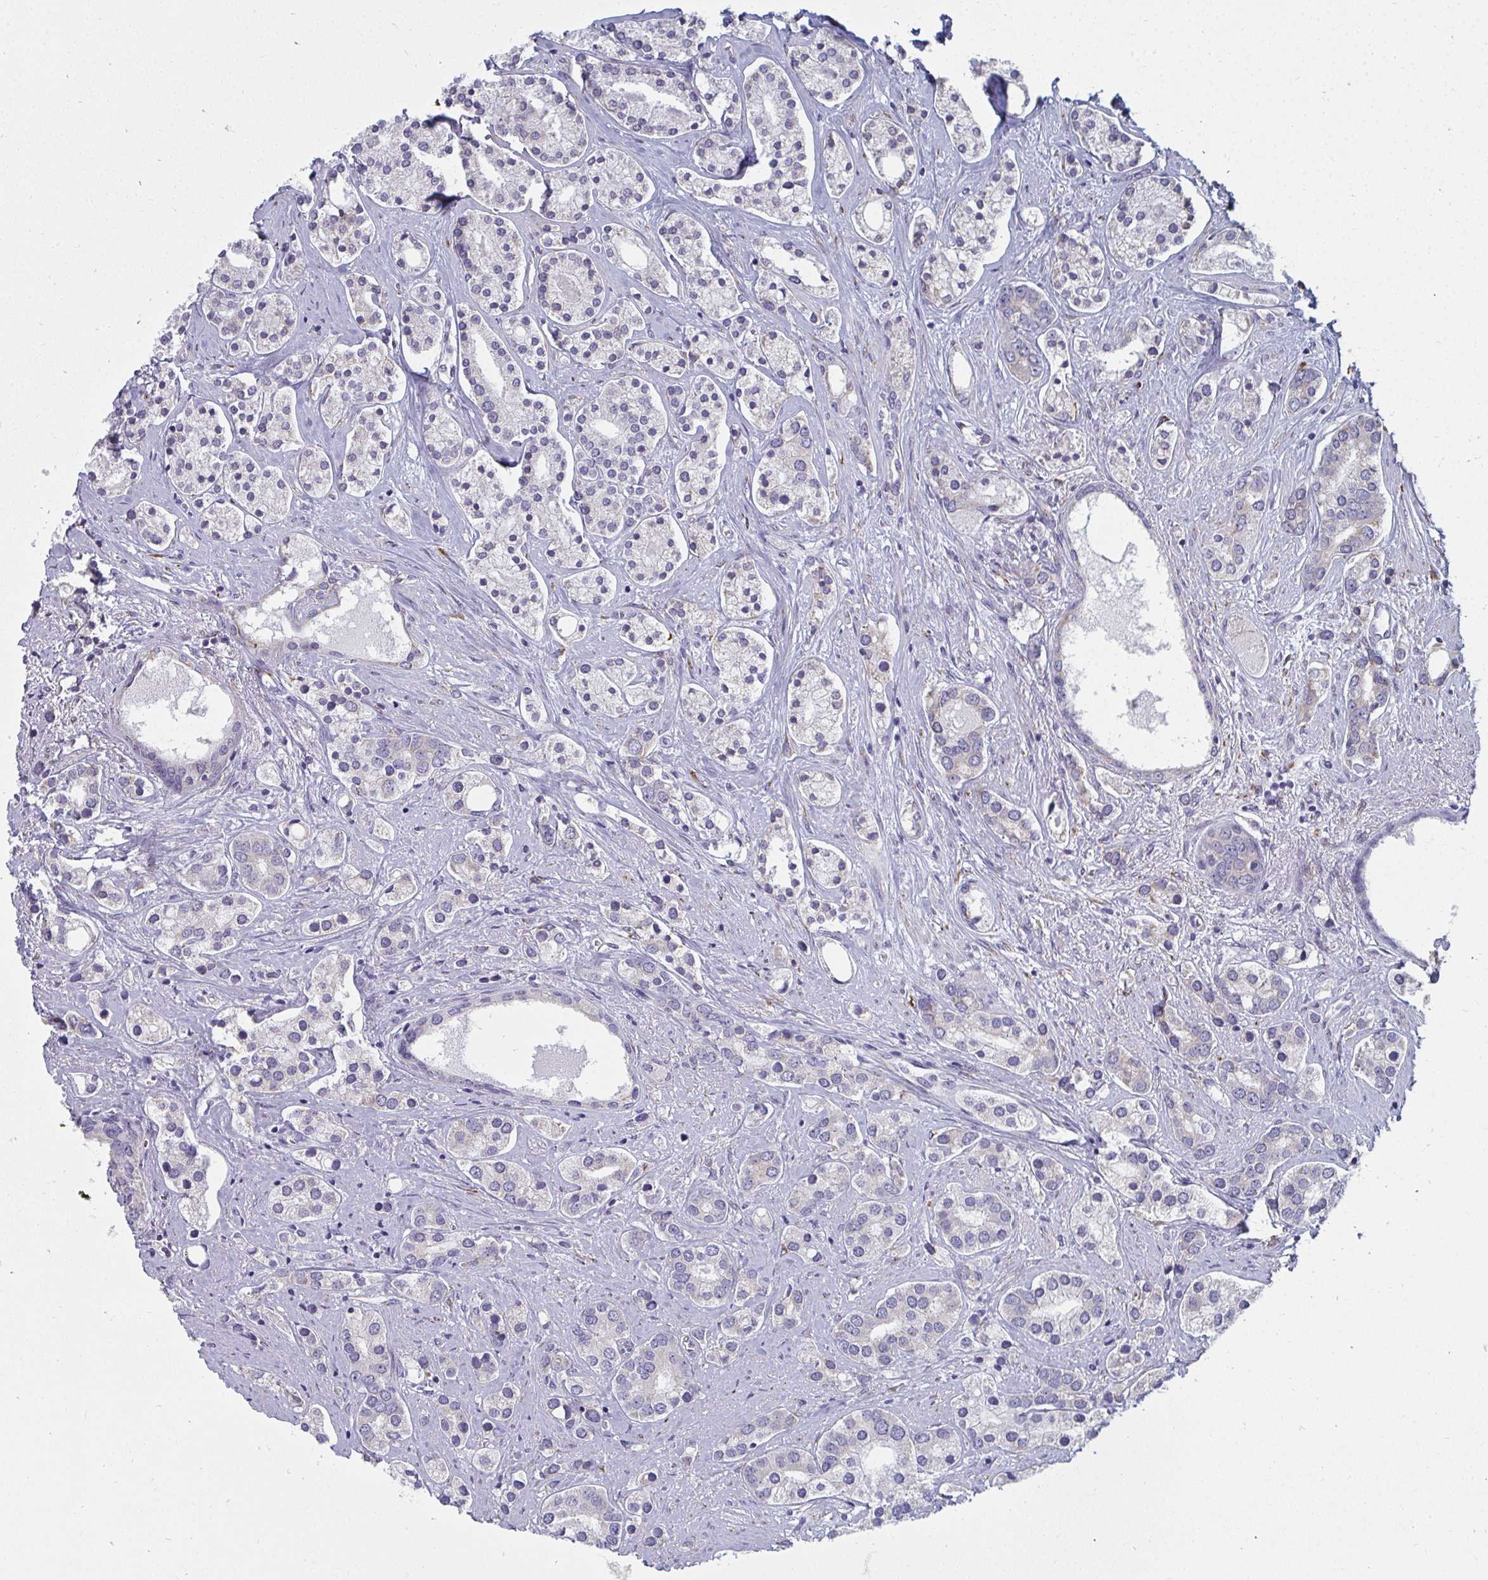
{"staining": {"intensity": "negative", "quantity": "none", "location": "none"}, "tissue": "prostate cancer", "cell_type": "Tumor cells", "image_type": "cancer", "snomed": [{"axis": "morphology", "description": "Adenocarcinoma, High grade"}, {"axis": "topography", "description": "Prostate"}], "caption": "Human prostate high-grade adenocarcinoma stained for a protein using IHC reveals no expression in tumor cells.", "gene": "SHROOM1", "patient": {"sex": "male", "age": 58}}